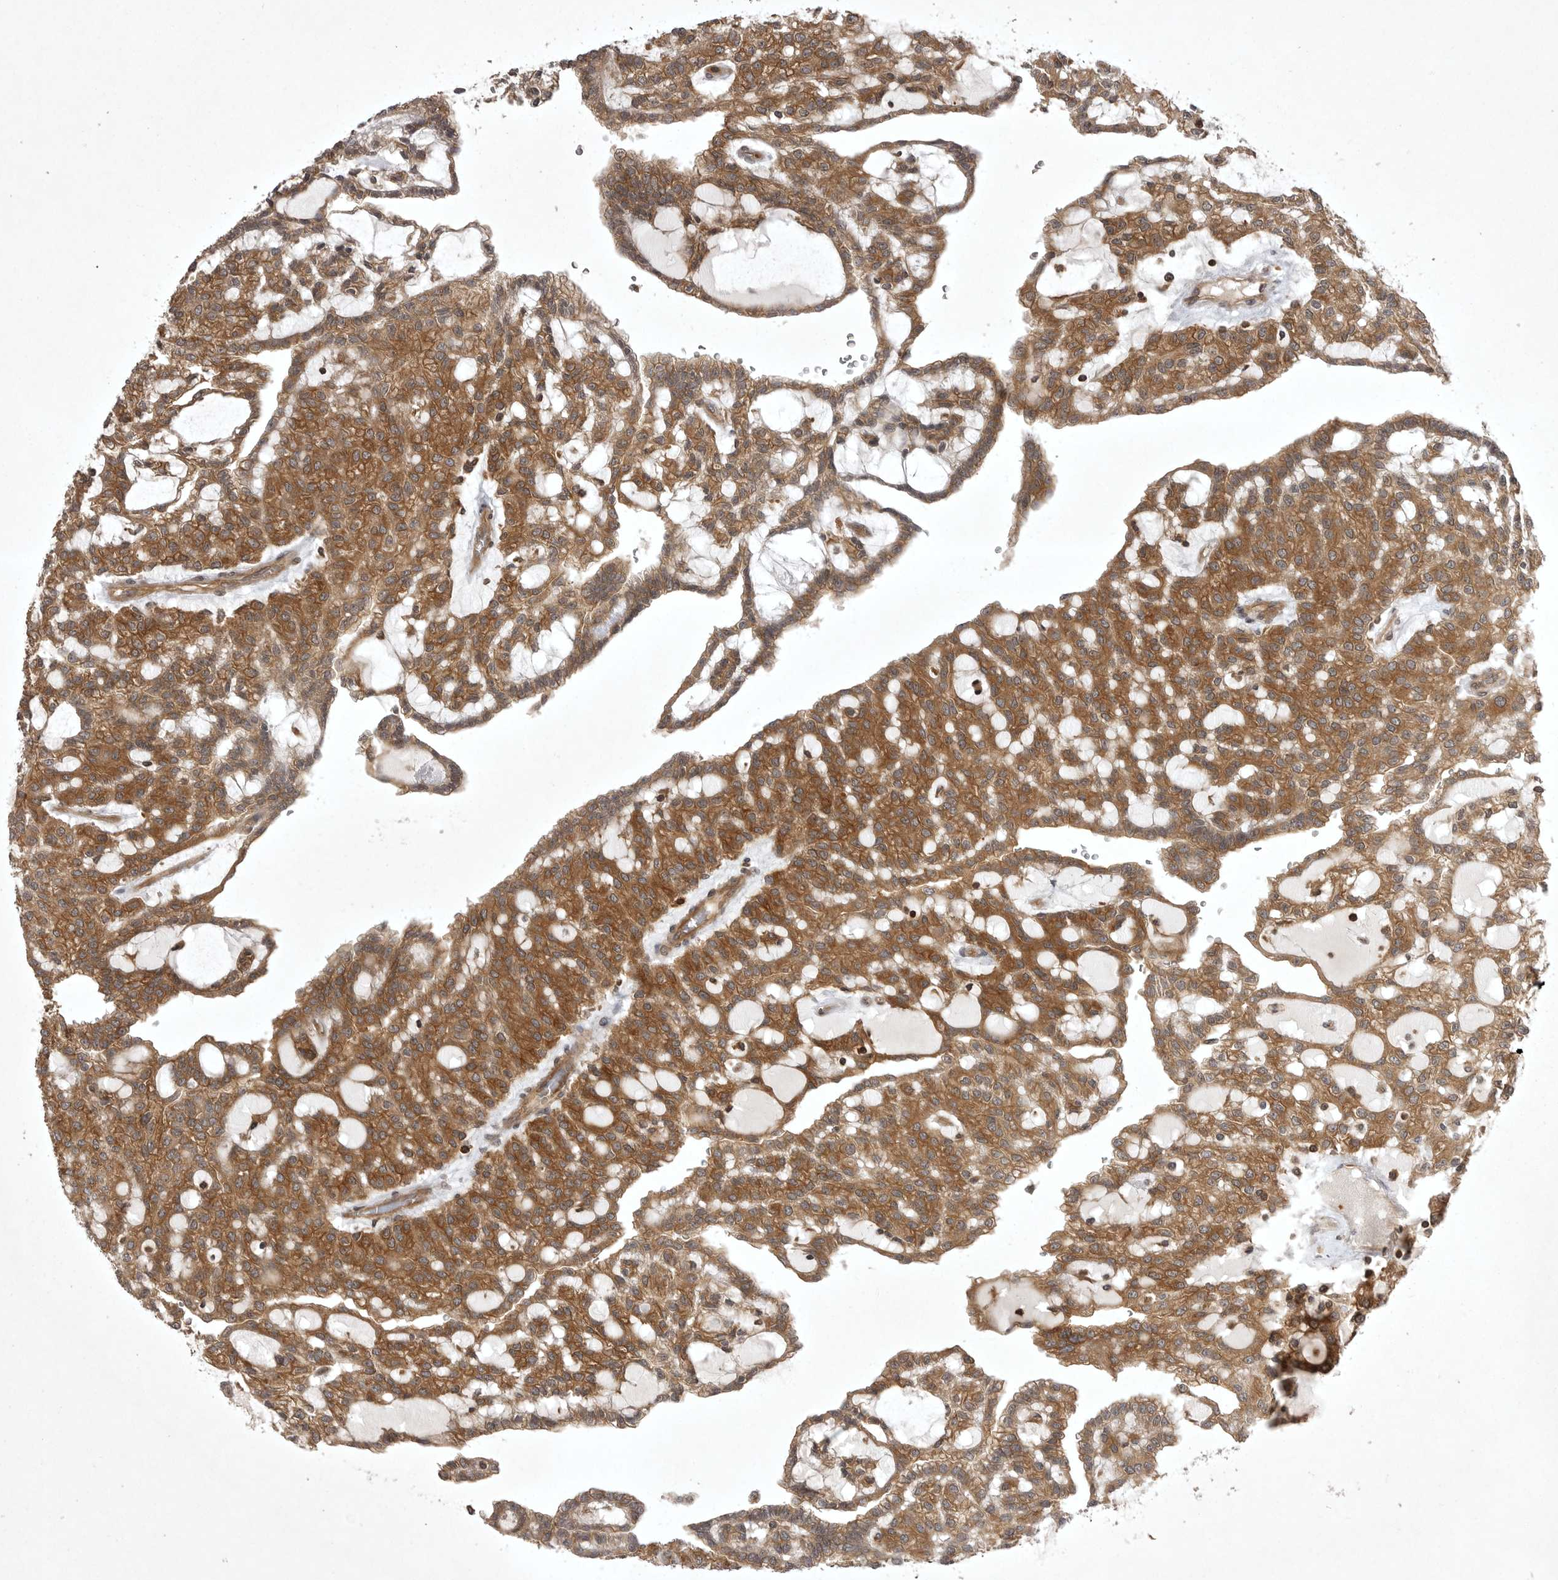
{"staining": {"intensity": "moderate", "quantity": ">75%", "location": "cytoplasmic/membranous"}, "tissue": "renal cancer", "cell_type": "Tumor cells", "image_type": "cancer", "snomed": [{"axis": "morphology", "description": "Adenocarcinoma, NOS"}, {"axis": "topography", "description": "Kidney"}], "caption": "IHC photomicrograph of human adenocarcinoma (renal) stained for a protein (brown), which demonstrates medium levels of moderate cytoplasmic/membranous expression in about >75% of tumor cells.", "gene": "STK24", "patient": {"sex": "male", "age": 63}}